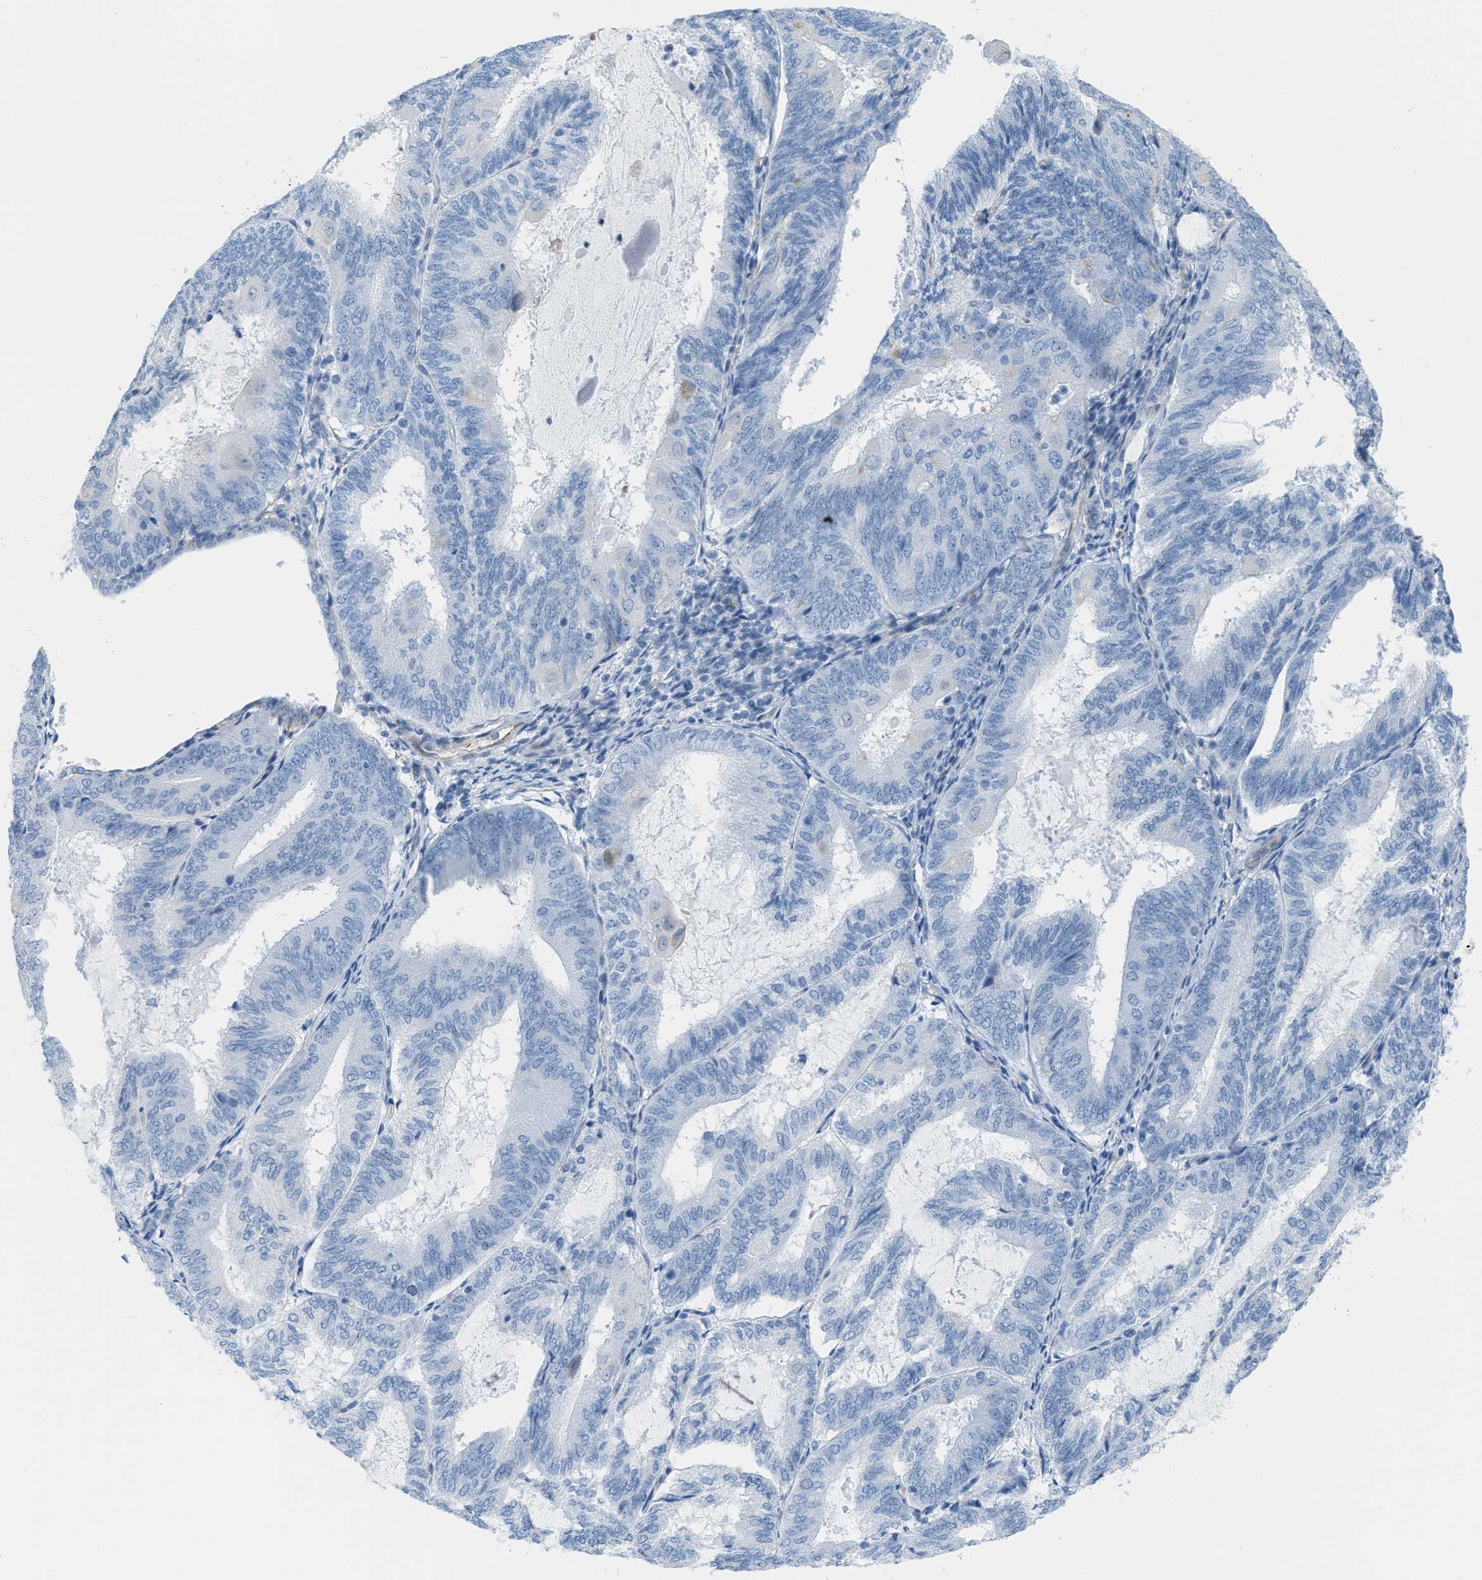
{"staining": {"intensity": "negative", "quantity": "none", "location": "none"}, "tissue": "endometrial cancer", "cell_type": "Tumor cells", "image_type": "cancer", "snomed": [{"axis": "morphology", "description": "Adenocarcinoma, NOS"}, {"axis": "topography", "description": "Endometrium"}], "caption": "Immunohistochemistry of adenocarcinoma (endometrial) displays no positivity in tumor cells. (DAB IHC with hematoxylin counter stain).", "gene": "SLC12A1", "patient": {"sex": "female", "age": 81}}